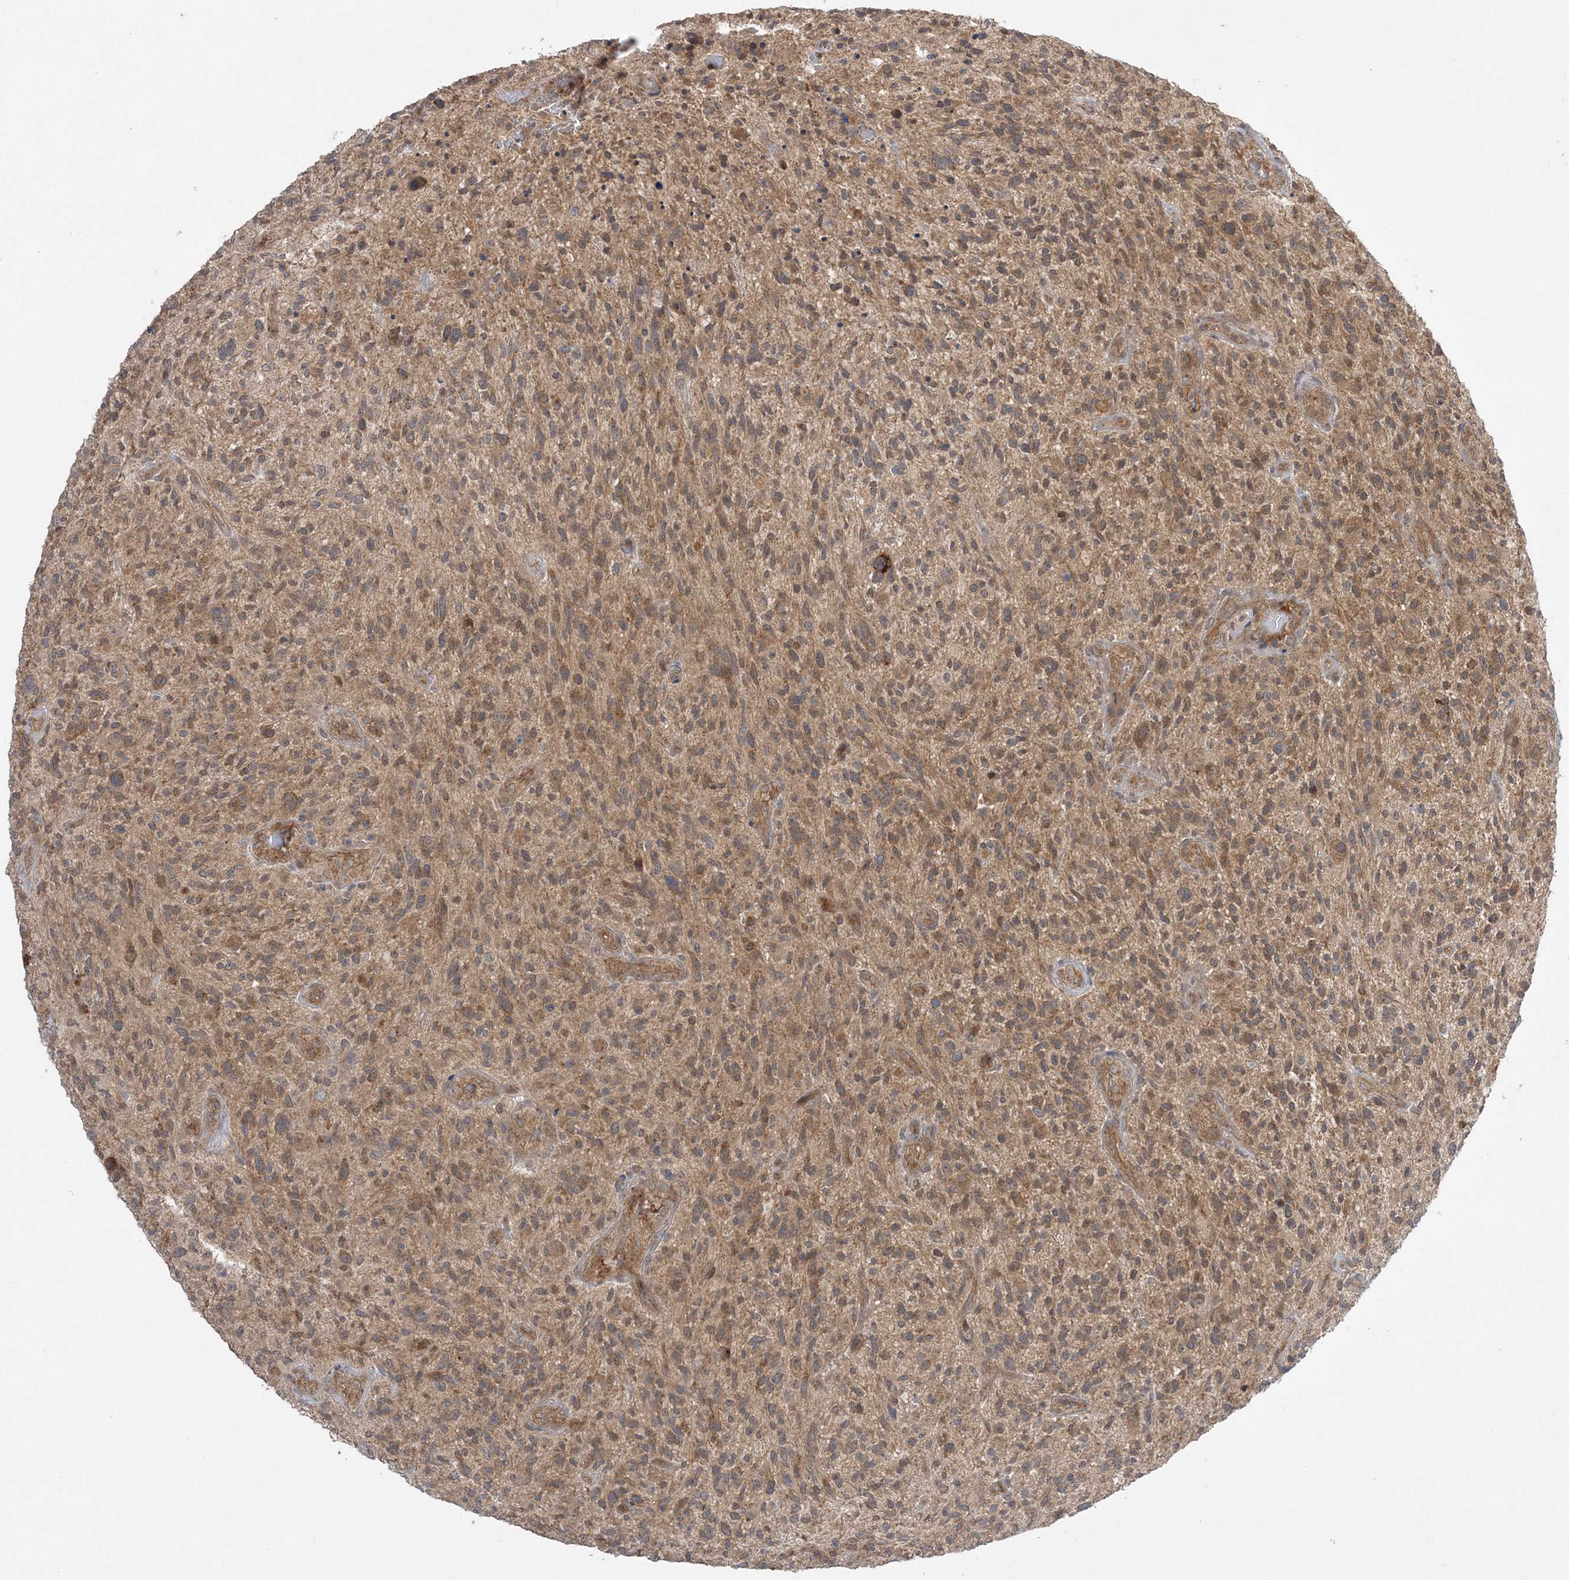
{"staining": {"intensity": "moderate", "quantity": ">75%", "location": "cytoplasmic/membranous"}, "tissue": "glioma", "cell_type": "Tumor cells", "image_type": "cancer", "snomed": [{"axis": "morphology", "description": "Glioma, malignant, High grade"}, {"axis": "topography", "description": "Brain"}], "caption": "A photomicrograph of human malignant high-grade glioma stained for a protein shows moderate cytoplasmic/membranous brown staining in tumor cells.", "gene": "MMADHC", "patient": {"sex": "male", "age": 47}}